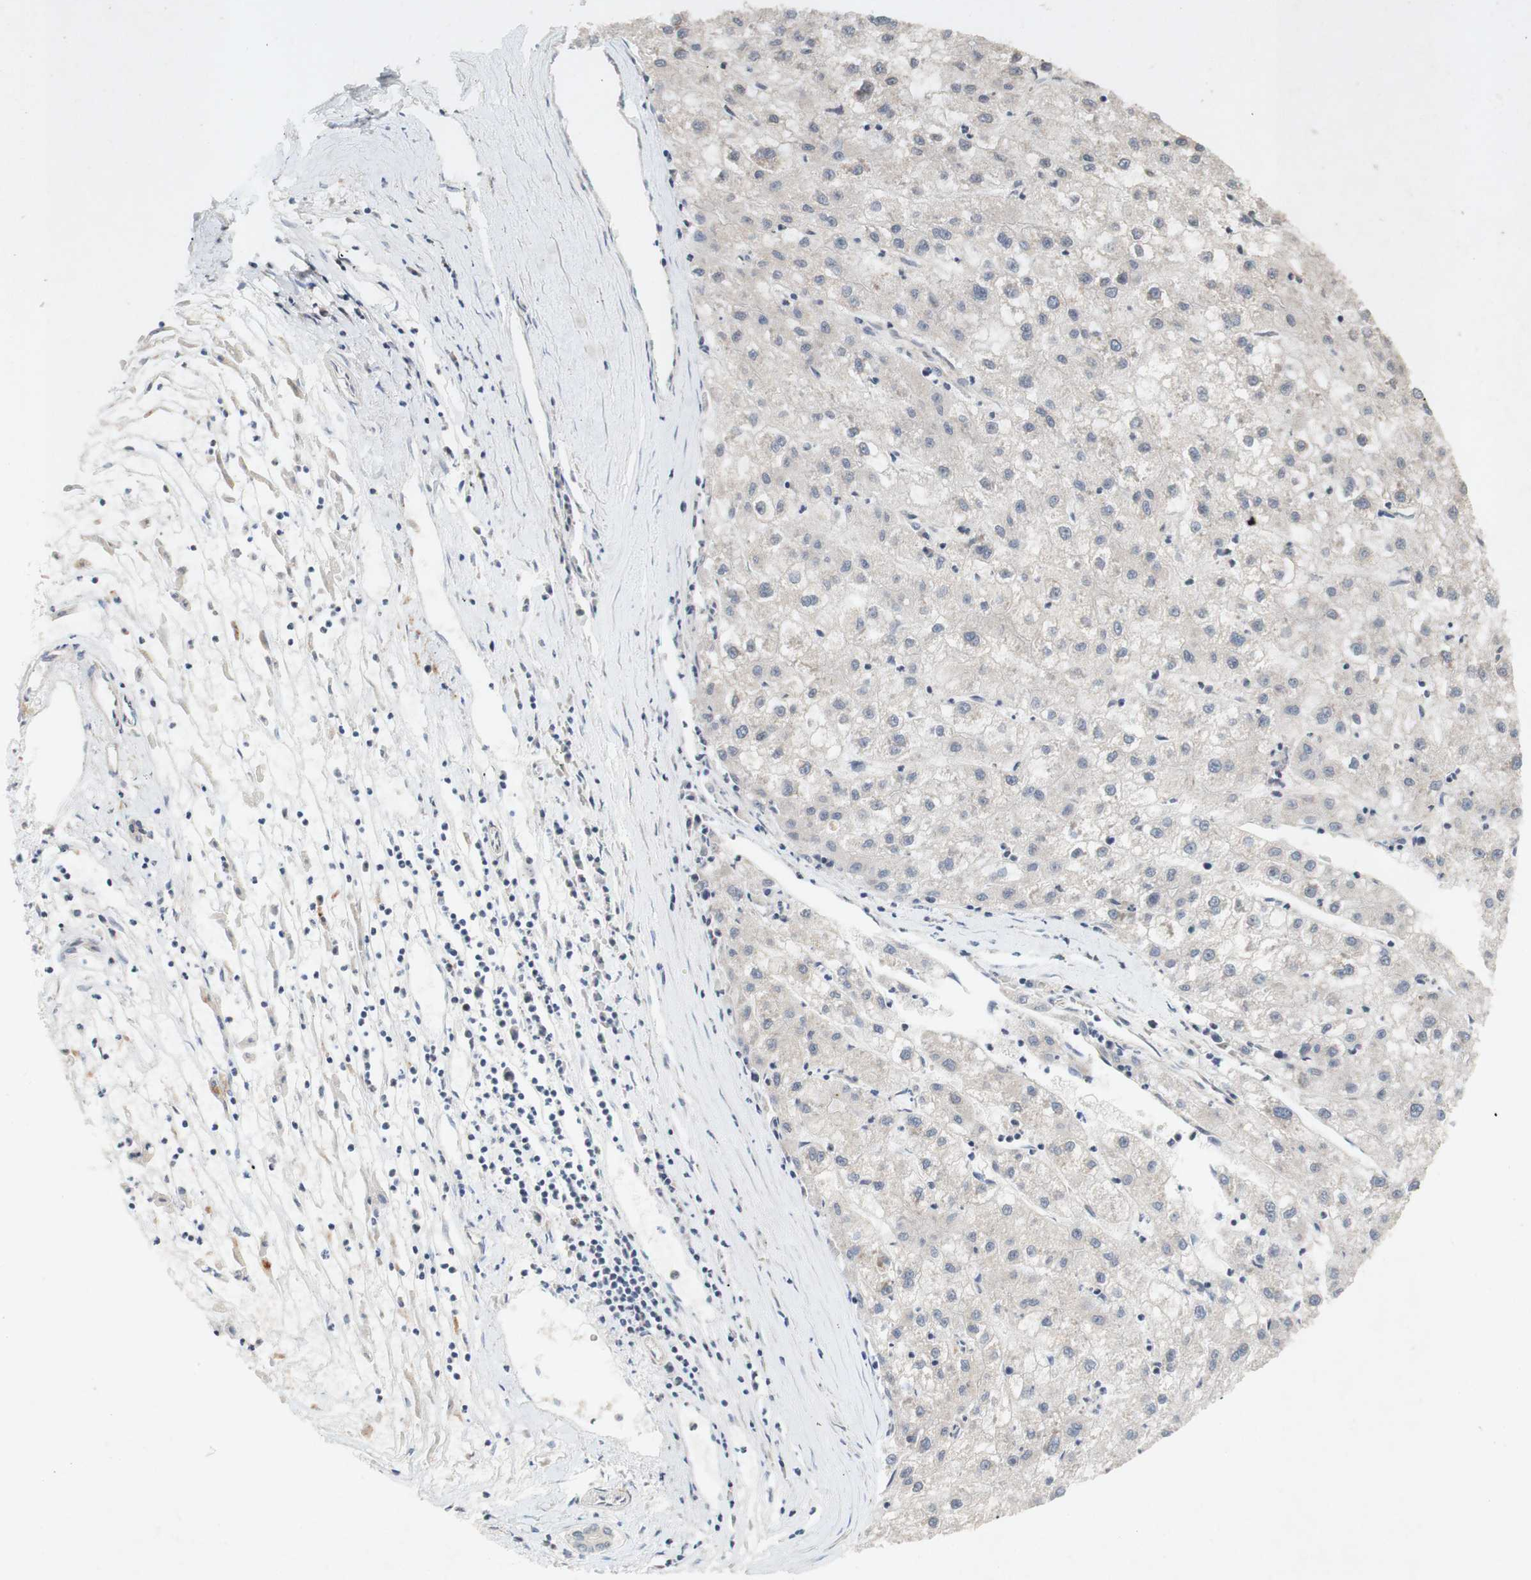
{"staining": {"intensity": "weak", "quantity": ">75%", "location": "cytoplasmic/membranous"}, "tissue": "liver cancer", "cell_type": "Tumor cells", "image_type": "cancer", "snomed": [{"axis": "morphology", "description": "Carcinoma, Hepatocellular, NOS"}, {"axis": "topography", "description": "Liver"}], "caption": "Weak cytoplasmic/membranous protein positivity is seen in approximately >75% of tumor cells in liver cancer. The staining is performed using DAB (3,3'-diaminobenzidine) brown chromogen to label protein expression. The nuclei are counter-stained blue using hematoxylin.", "gene": "PIN1", "patient": {"sex": "male", "age": 72}}